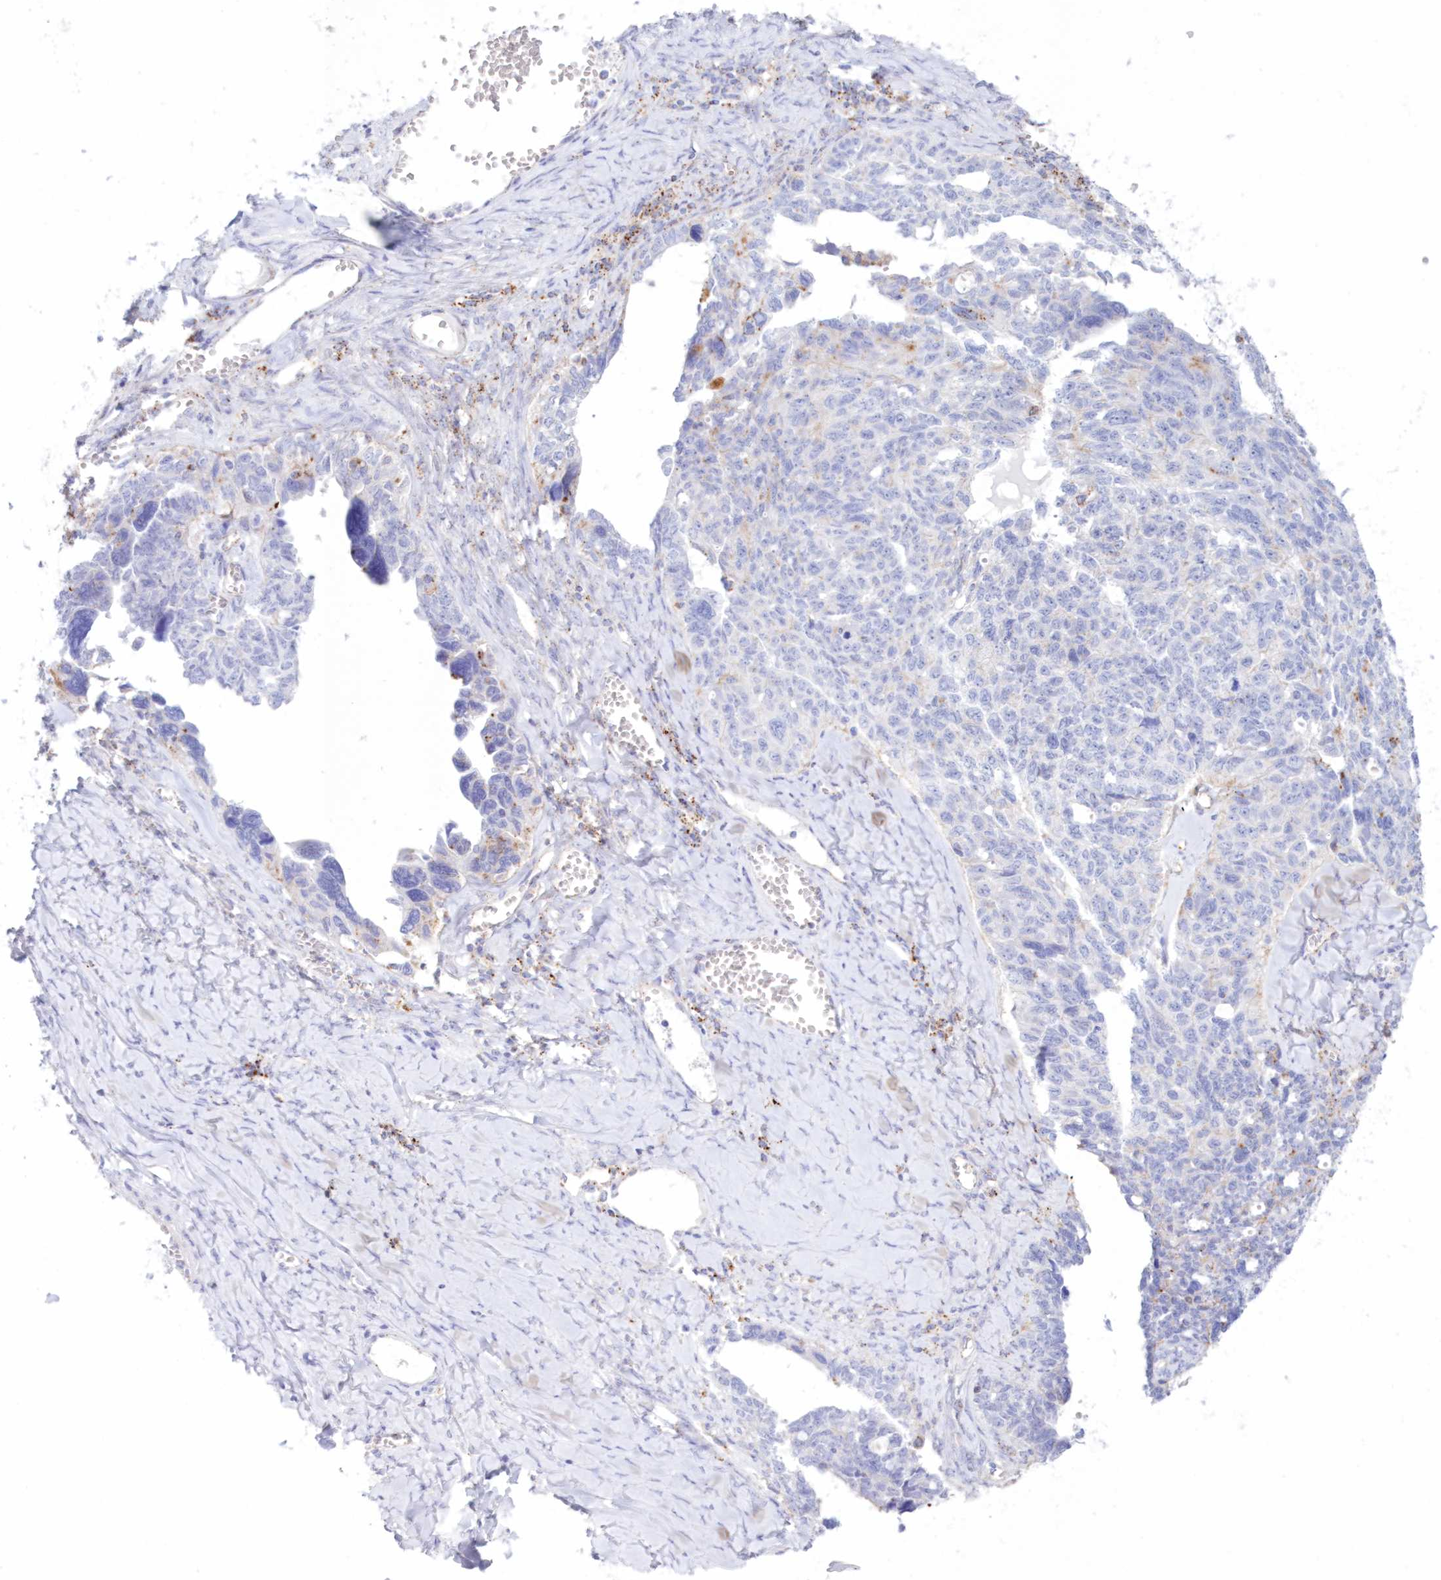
{"staining": {"intensity": "weak", "quantity": "<25%", "location": "cytoplasmic/membranous"}, "tissue": "ovarian cancer", "cell_type": "Tumor cells", "image_type": "cancer", "snomed": [{"axis": "morphology", "description": "Cystadenocarcinoma, serous, NOS"}, {"axis": "topography", "description": "Ovary"}], "caption": "Ovarian serous cystadenocarcinoma was stained to show a protein in brown. There is no significant positivity in tumor cells.", "gene": "TPP1", "patient": {"sex": "female", "age": 79}}